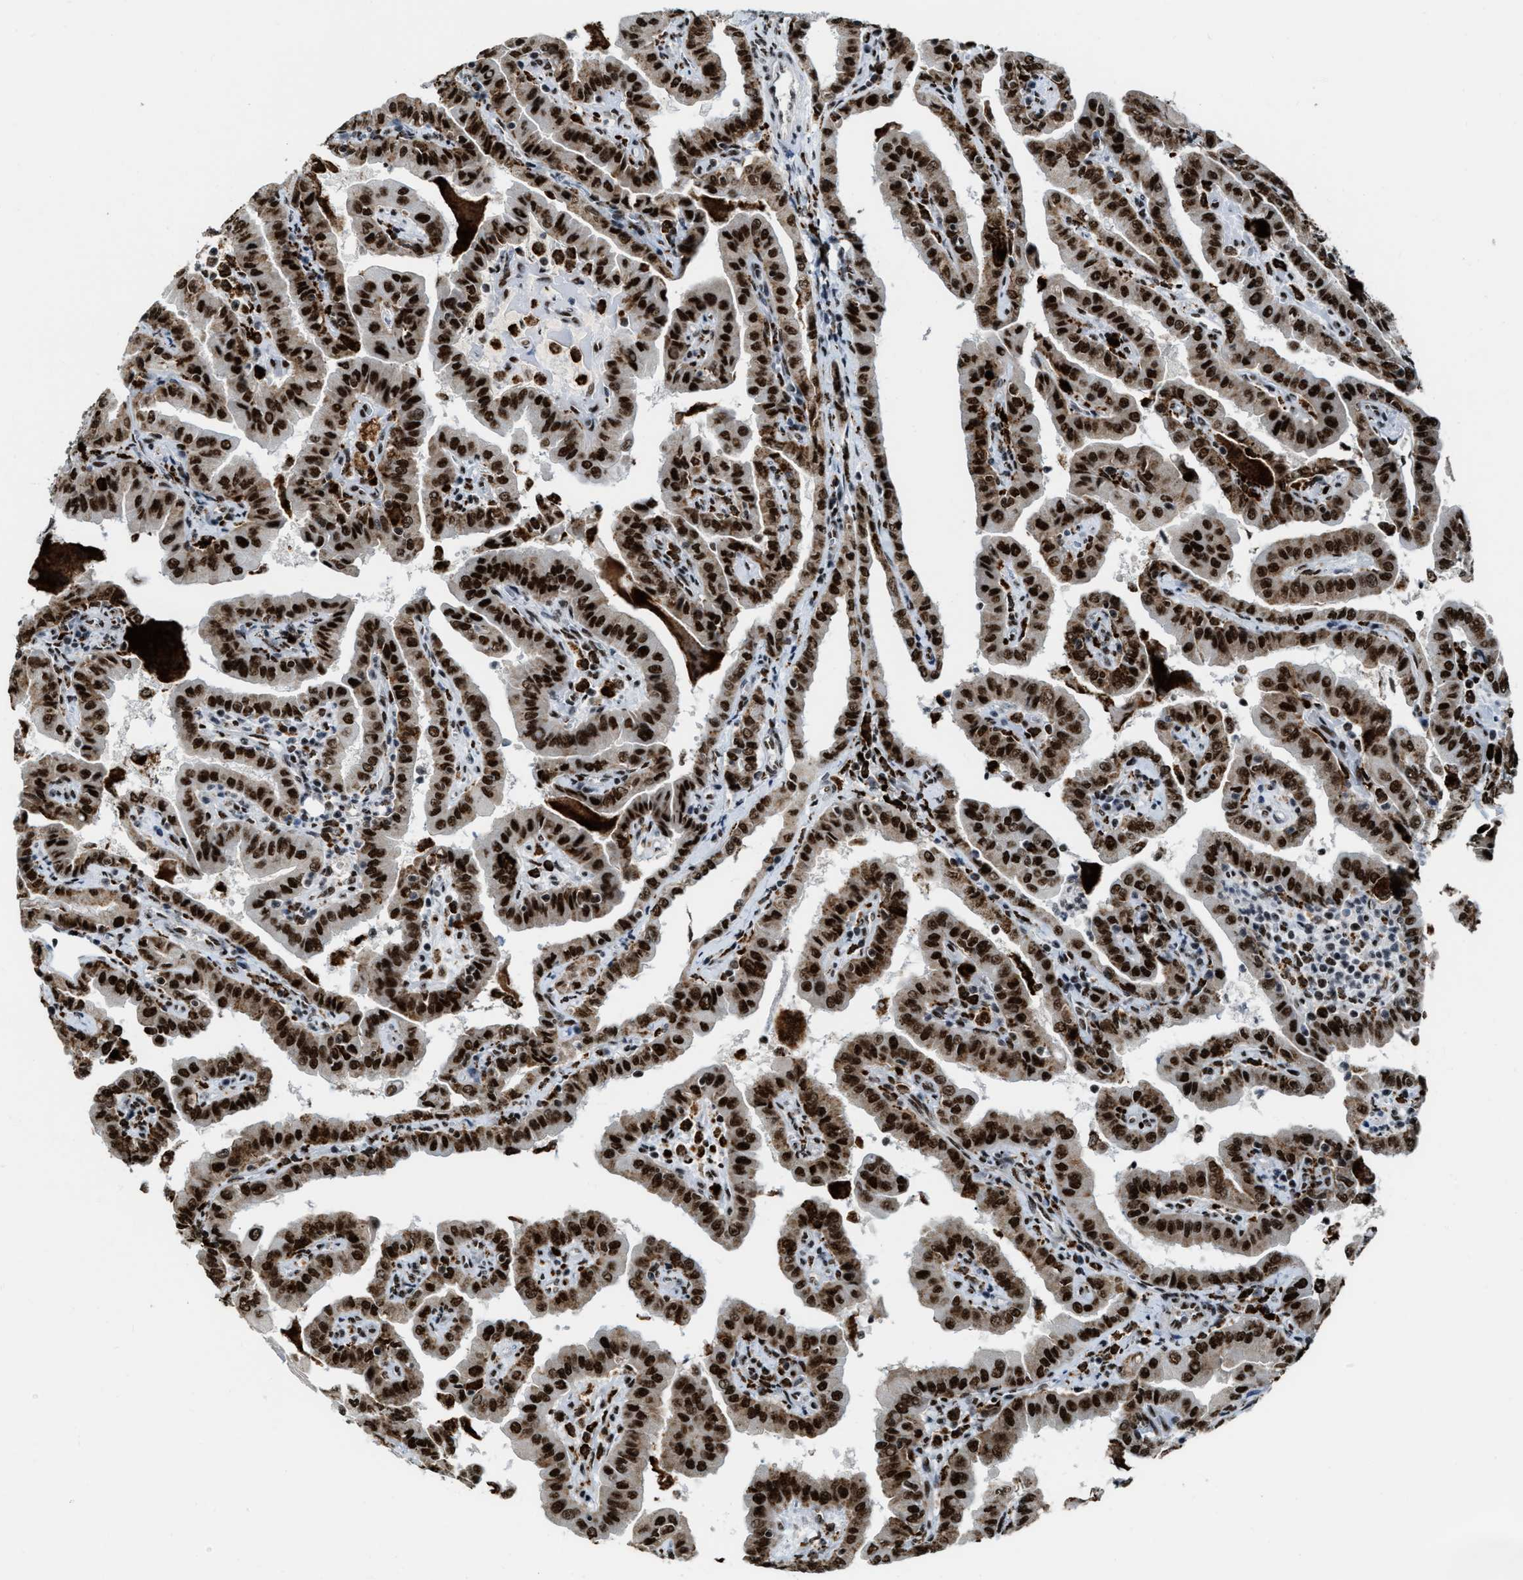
{"staining": {"intensity": "strong", "quantity": ">75%", "location": "cytoplasmic/membranous,nuclear"}, "tissue": "thyroid cancer", "cell_type": "Tumor cells", "image_type": "cancer", "snomed": [{"axis": "morphology", "description": "Papillary adenocarcinoma, NOS"}, {"axis": "topography", "description": "Thyroid gland"}], "caption": "Human papillary adenocarcinoma (thyroid) stained with a brown dye exhibits strong cytoplasmic/membranous and nuclear positive positivity in approximately >75% of tumor cells.", "gene": "NUMA1", "patient": {"sex": "male", "age": 33}}